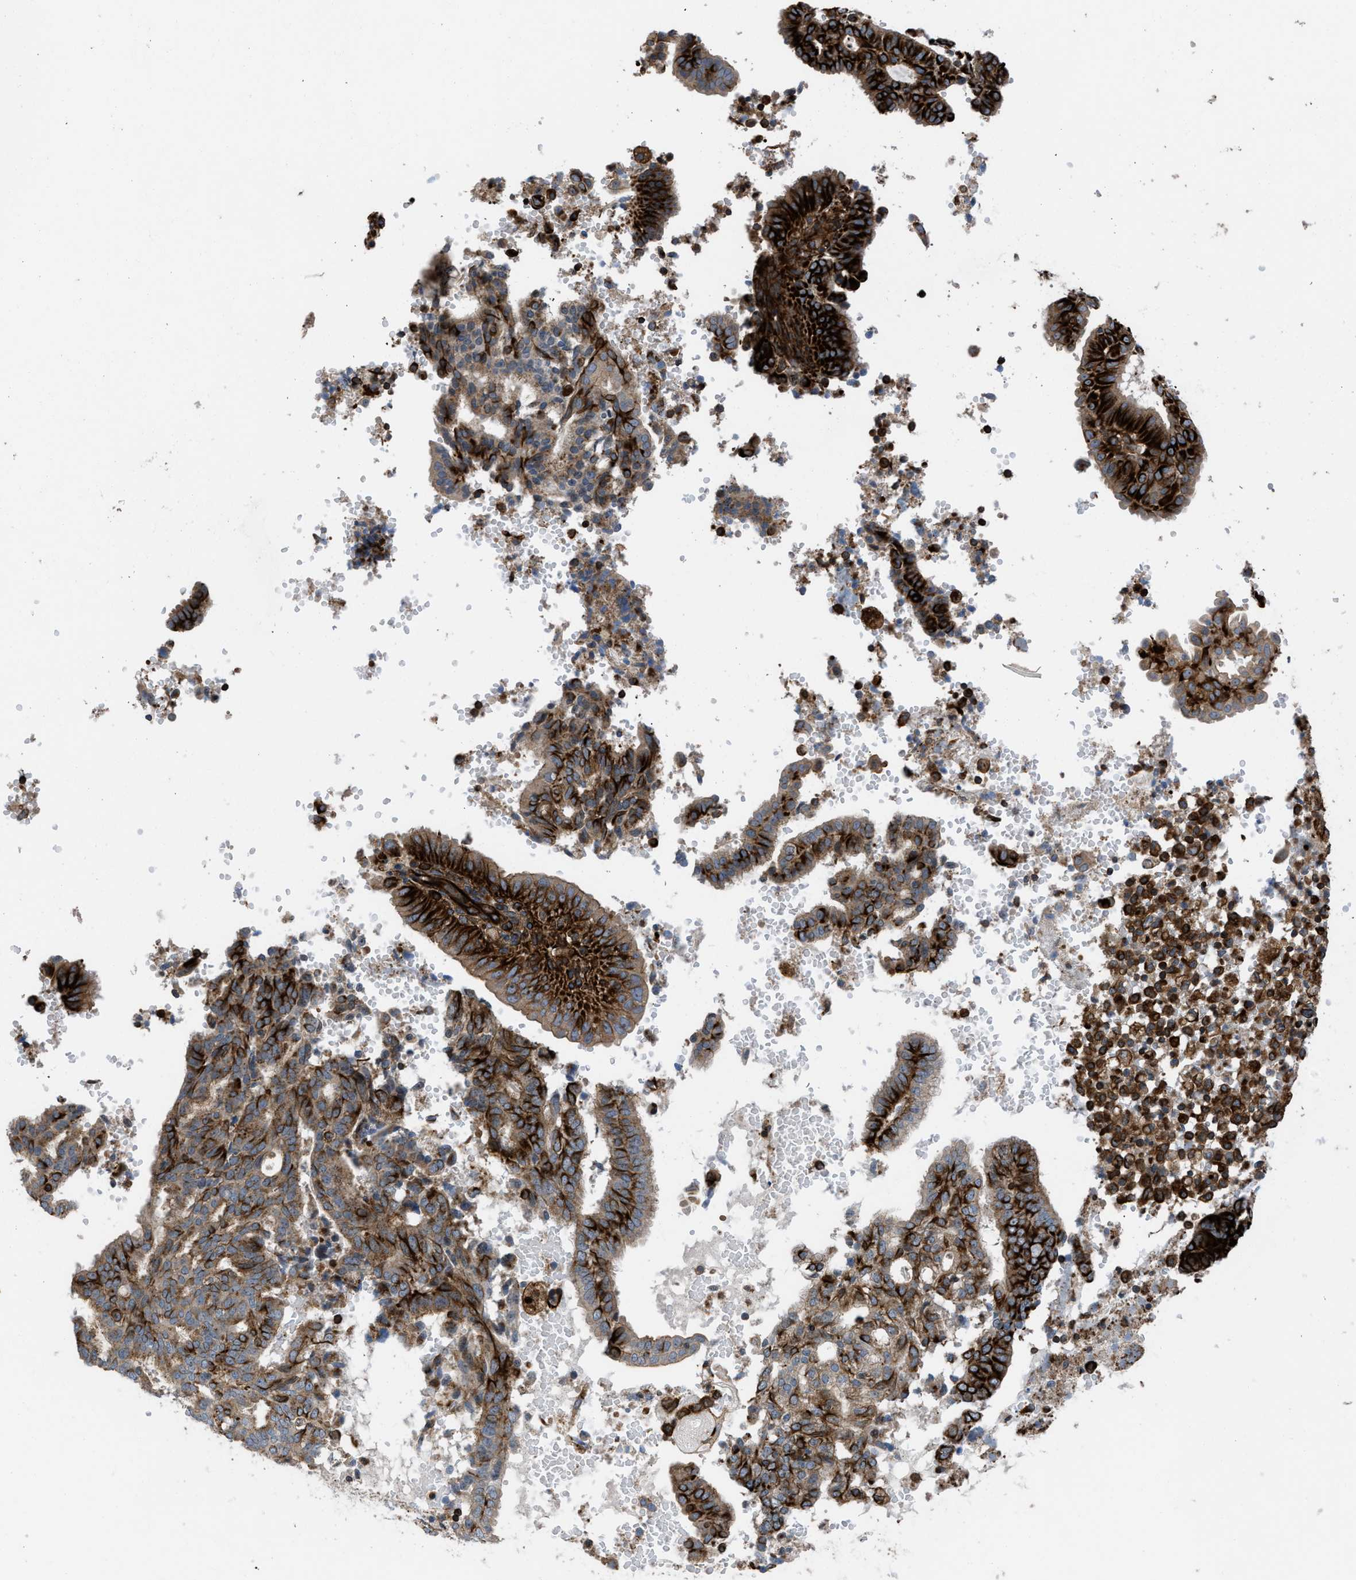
{"staining": {"intensity": "strong", "quantity": "25%-75%", "location": "cytoplasmic/membranous"}, "tissue": "endometrial cancer", "cell_type": "Tumor cells", "image_type": "cancer", "snomed": [{"axis": "morphology", "description": "Adenocarcinoma, NOS"}, {"axis": "topography", "description": "Endometrium"}], "caption": "Endometrial adenocarcinoma stained with DAB immunohistochemistry (IHC) displays high levels of strong cytoplasmic/membranous staining in approximately 25%-75% of tumor cells.", "gene": "PTPRE", "patient": {"sex": "female", "age": 58}}